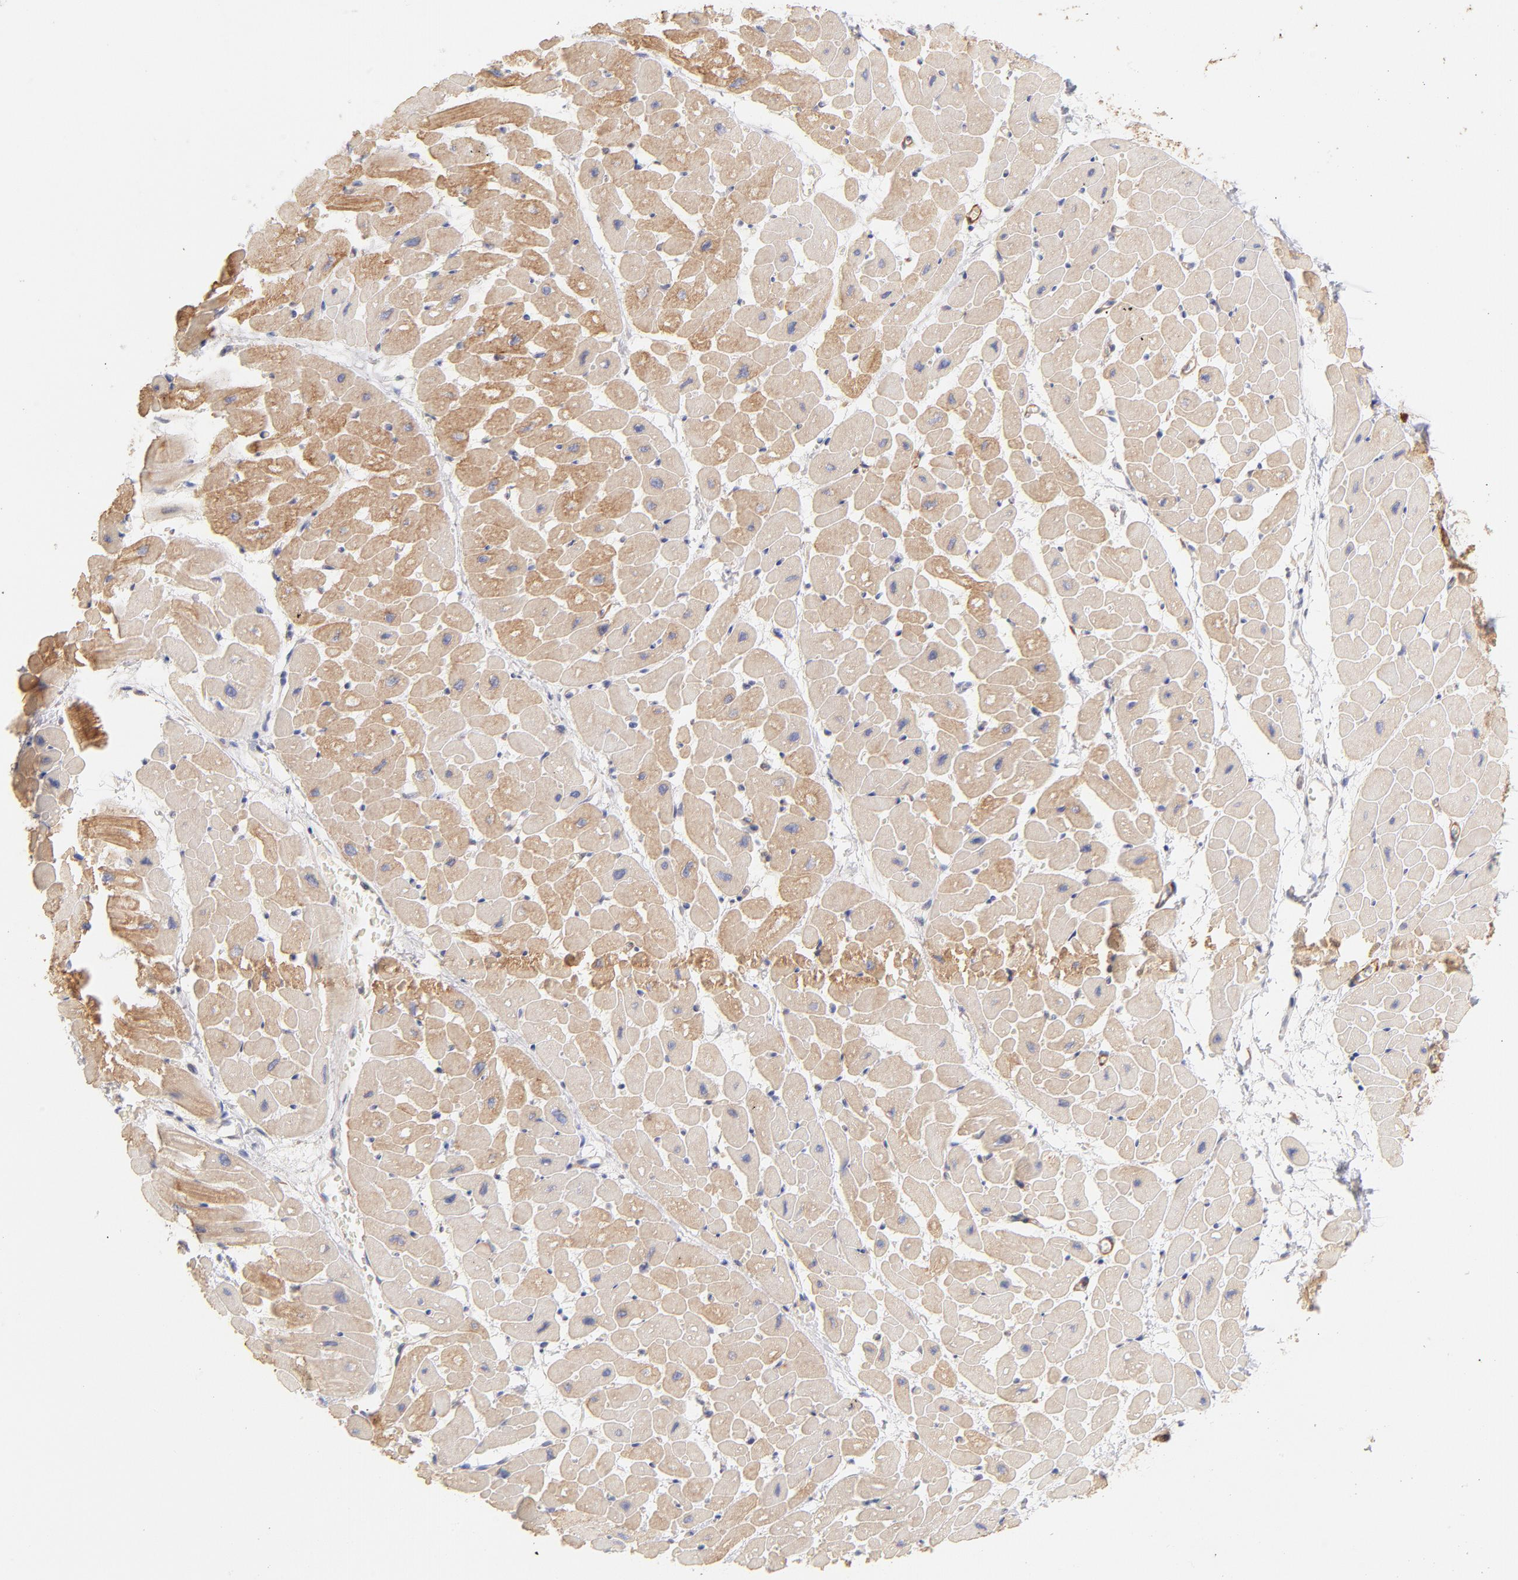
{"staining": {"intensity": "moderate", "quantity": ">75%", "location": "cytoplasmic/membranous"}, "tissue": "heart muscle", "cell_type": "Cardiomyocytes", "image_type": "normal", "snomed": [{"axis": "morphology", "description": "Normal tissue, NOS"}, {"axis": "topography", "description": "Heart"}], "caption": "DAB (3,3'-diaminobenzidine) immunohistochemical staining of benign heart muscle demonstrates moderate cytoplasmic/membranous protein expression in about >75% of cardiomyocytes.", "gene": "LDLRAP1", "patient": {"sex": "male", "age": 45}}